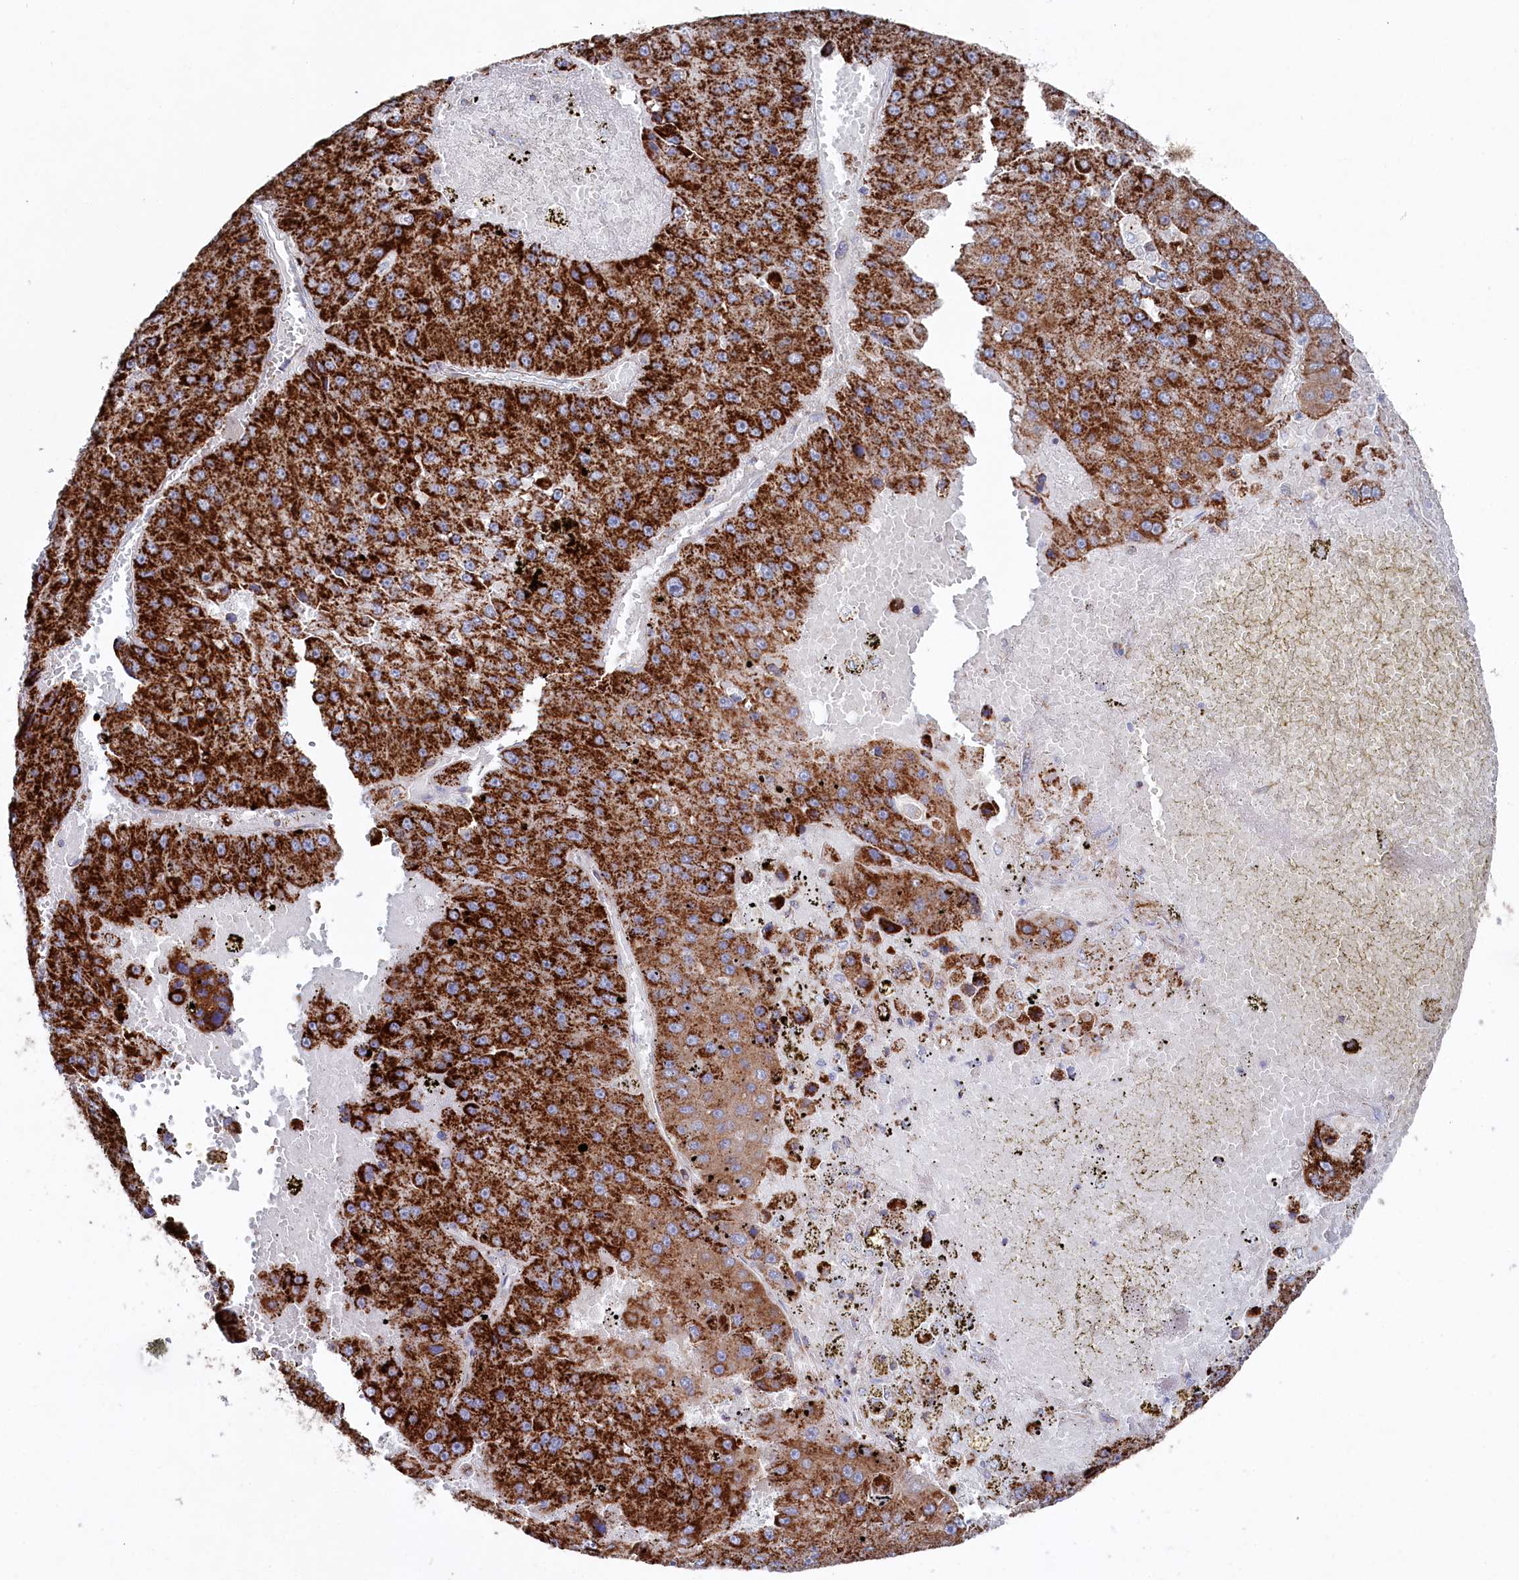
{"staining": {"intensity": "strong", "quantity": ">75%", "location": "cytoplasmic/membranous"}, "tissue": "liver cancer", "cell_type": "Tumor cells", "image_type": "cancer", "snomed": [{"axis": "morphology", "description": "Carcinoma, Hepatocellular, NOS"}, {"axis": "topography", "description": "Liver"}], "caption": "Immunohistochemical staining of liver cancer displays high levels of strong cytoplasmic/membranous staining in about >75% of tumor cells.", "gene": "GLS2", "patient": {"sex": "female", "age": 73}}